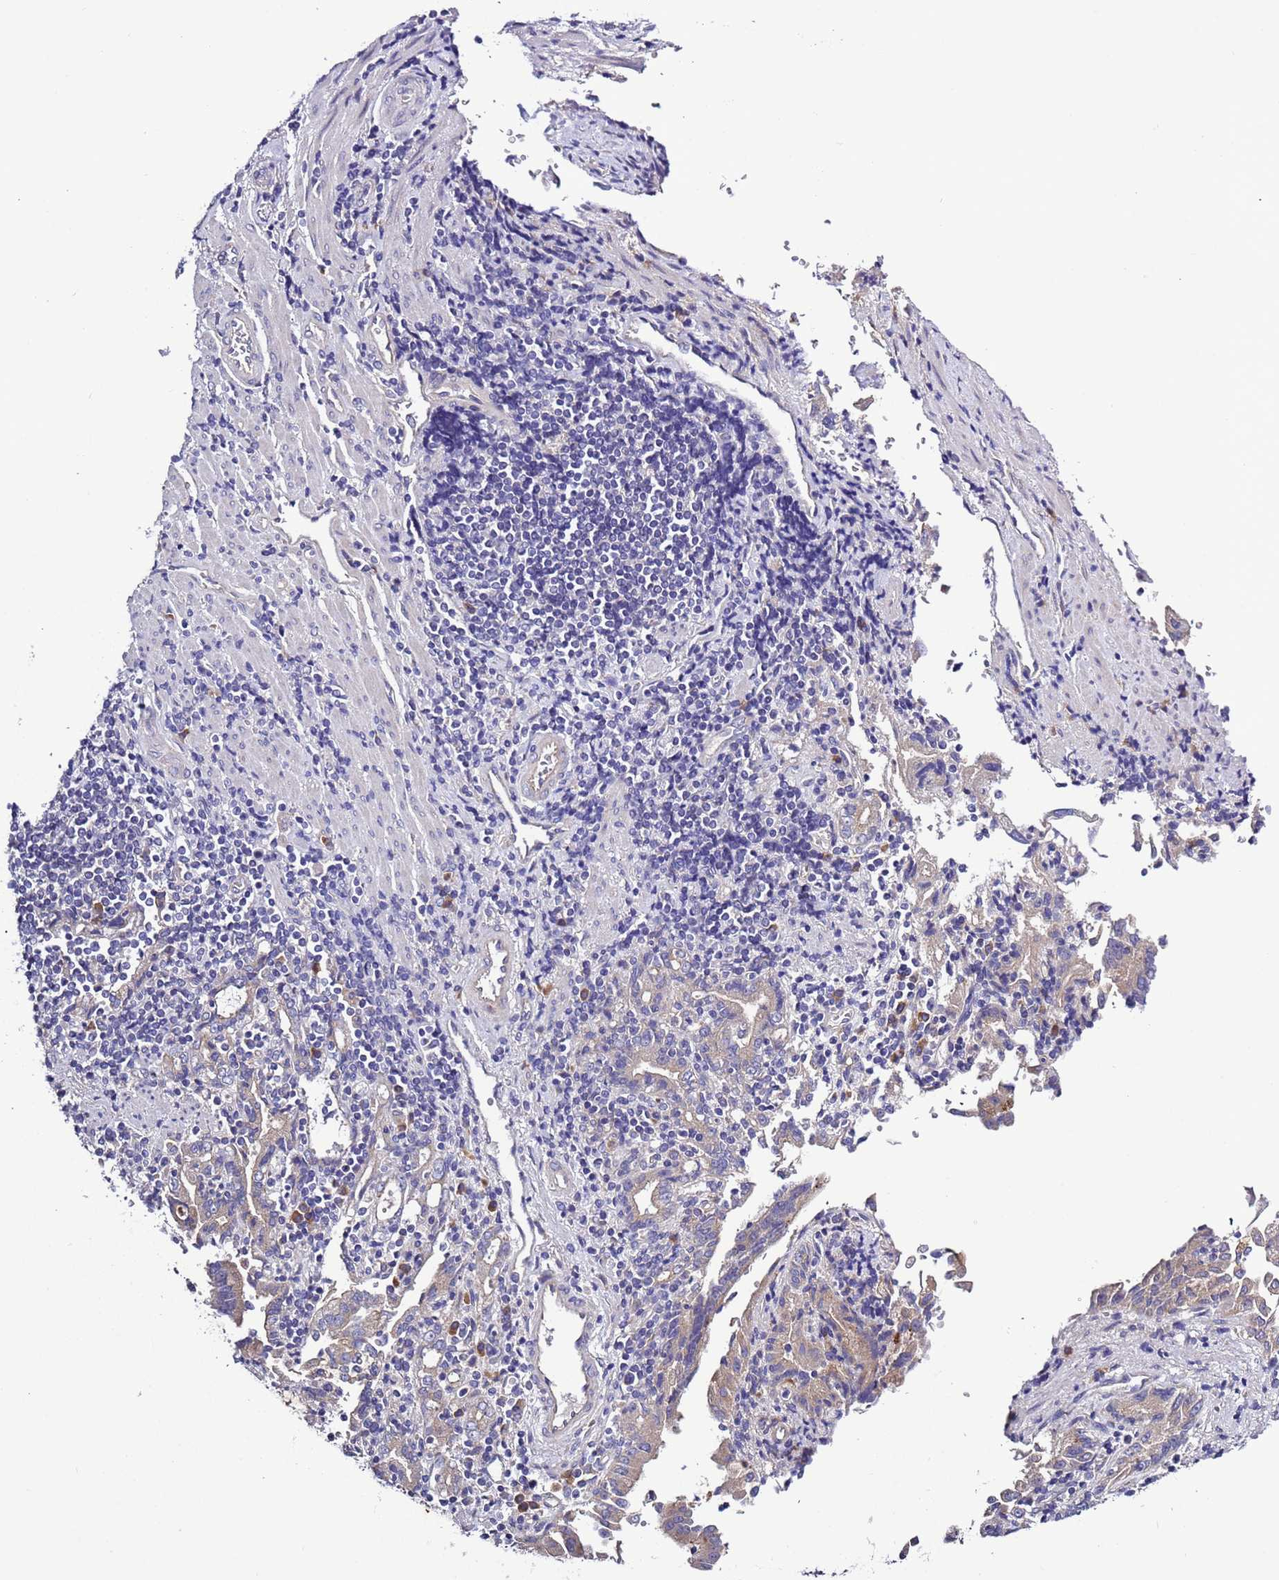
{"staining": {"intensity": "weak", "quantity": "<25%", "location": "cytoplasmic/membranous"}, "tissue": "stomach cancer", "cell_type": "Tumor cells", "image_type": "cancer", "snomed": [{"axis": "morphology", "description": "Adenocarcinoma, NOS"}, {"axis": "topography", "description": "Stomach"}], "caption": "Micrograph shows no protein staining in tumor cells of stomach cancer tissue. (DAB IHC visualized using brightfield microscopy, high magnification).", "gene": "SPCS1", "patient": {"sex": "male", "age": 62}}